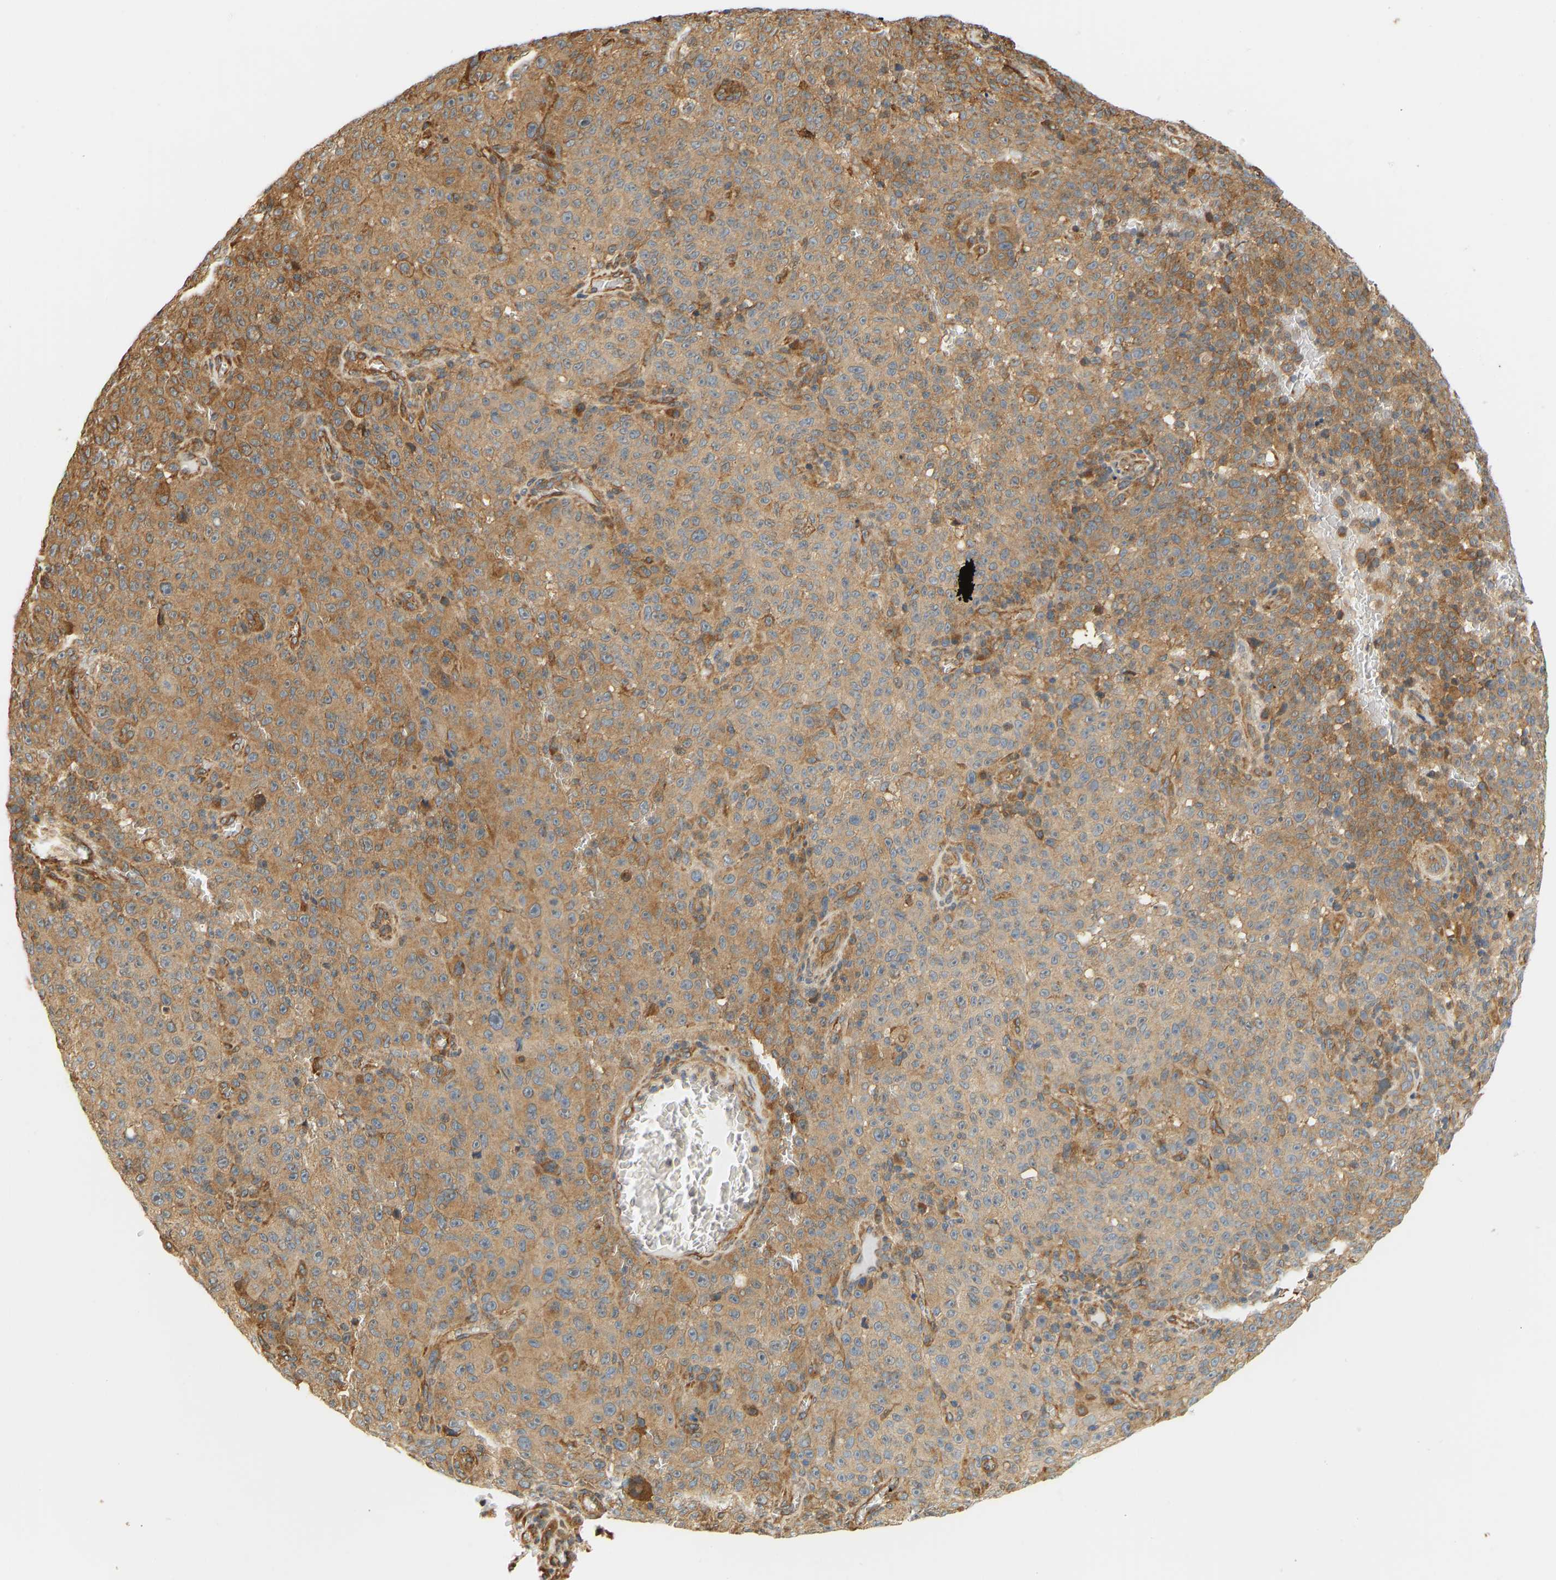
{"staining": {"intensity": "moderate", "quantity": ">75%", "location": "cytoplasmic/membranous"}, "tissue": "melanoma", "cell_type": "Tumor cells", "image_type": "cancer", "snomed": [{"axis": "morphology", "description": "Malignant melanoma, NOS"}, {"axis": "topography", "description": "Skin"}], "caption": "Immunohistochemistry photomicrograph of neoplastic tissue: melanoma stained using immunohistochemistry shows medium levels of moderate protein expression localized specifically in the cytoplasmic/membranous of tumor cells, appearing as a cytoplasmic/membranous brown color.", "gene": "CEP57", "patient": {"sex": "female", "age": 82}}